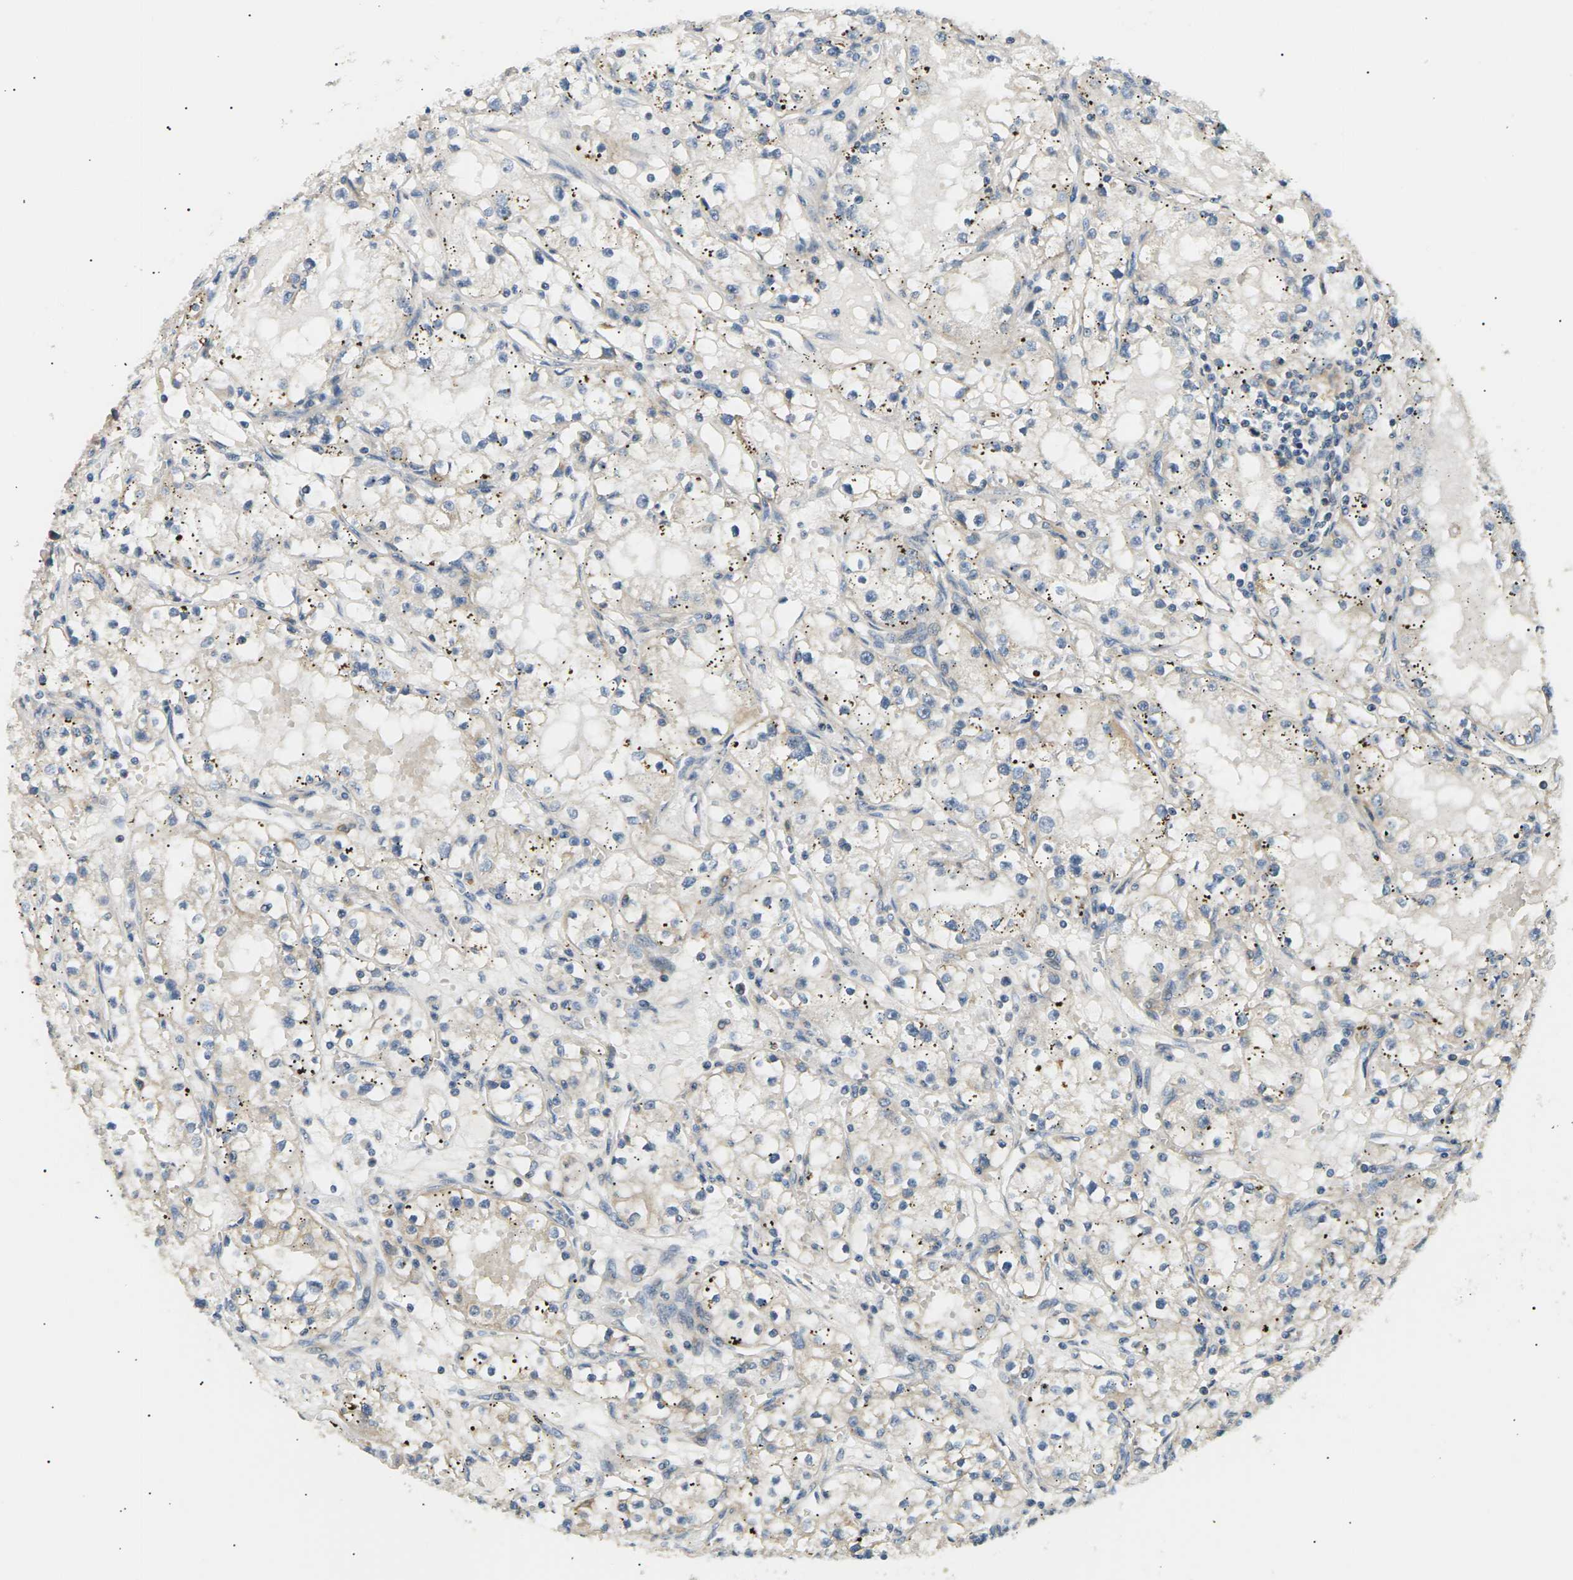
{"staining": {"intensity": "negative", "quantity": "none", "location": "none"}, "tissue": "renal cancer", "cell_type": "Tumor cells", "image_type": "cancer", "snomed": [{"axis": "morphology", "description": "Adenocarcinoma, NOS"}, {"axis": "topography", "description": "Kidney"}], "caption": "Micrograph shows no protein positivity in tumor cells of renal adenocarcinoma tissue.", "gene": "TBC1D8", "patient": {"sex": "male", "age": 56}}